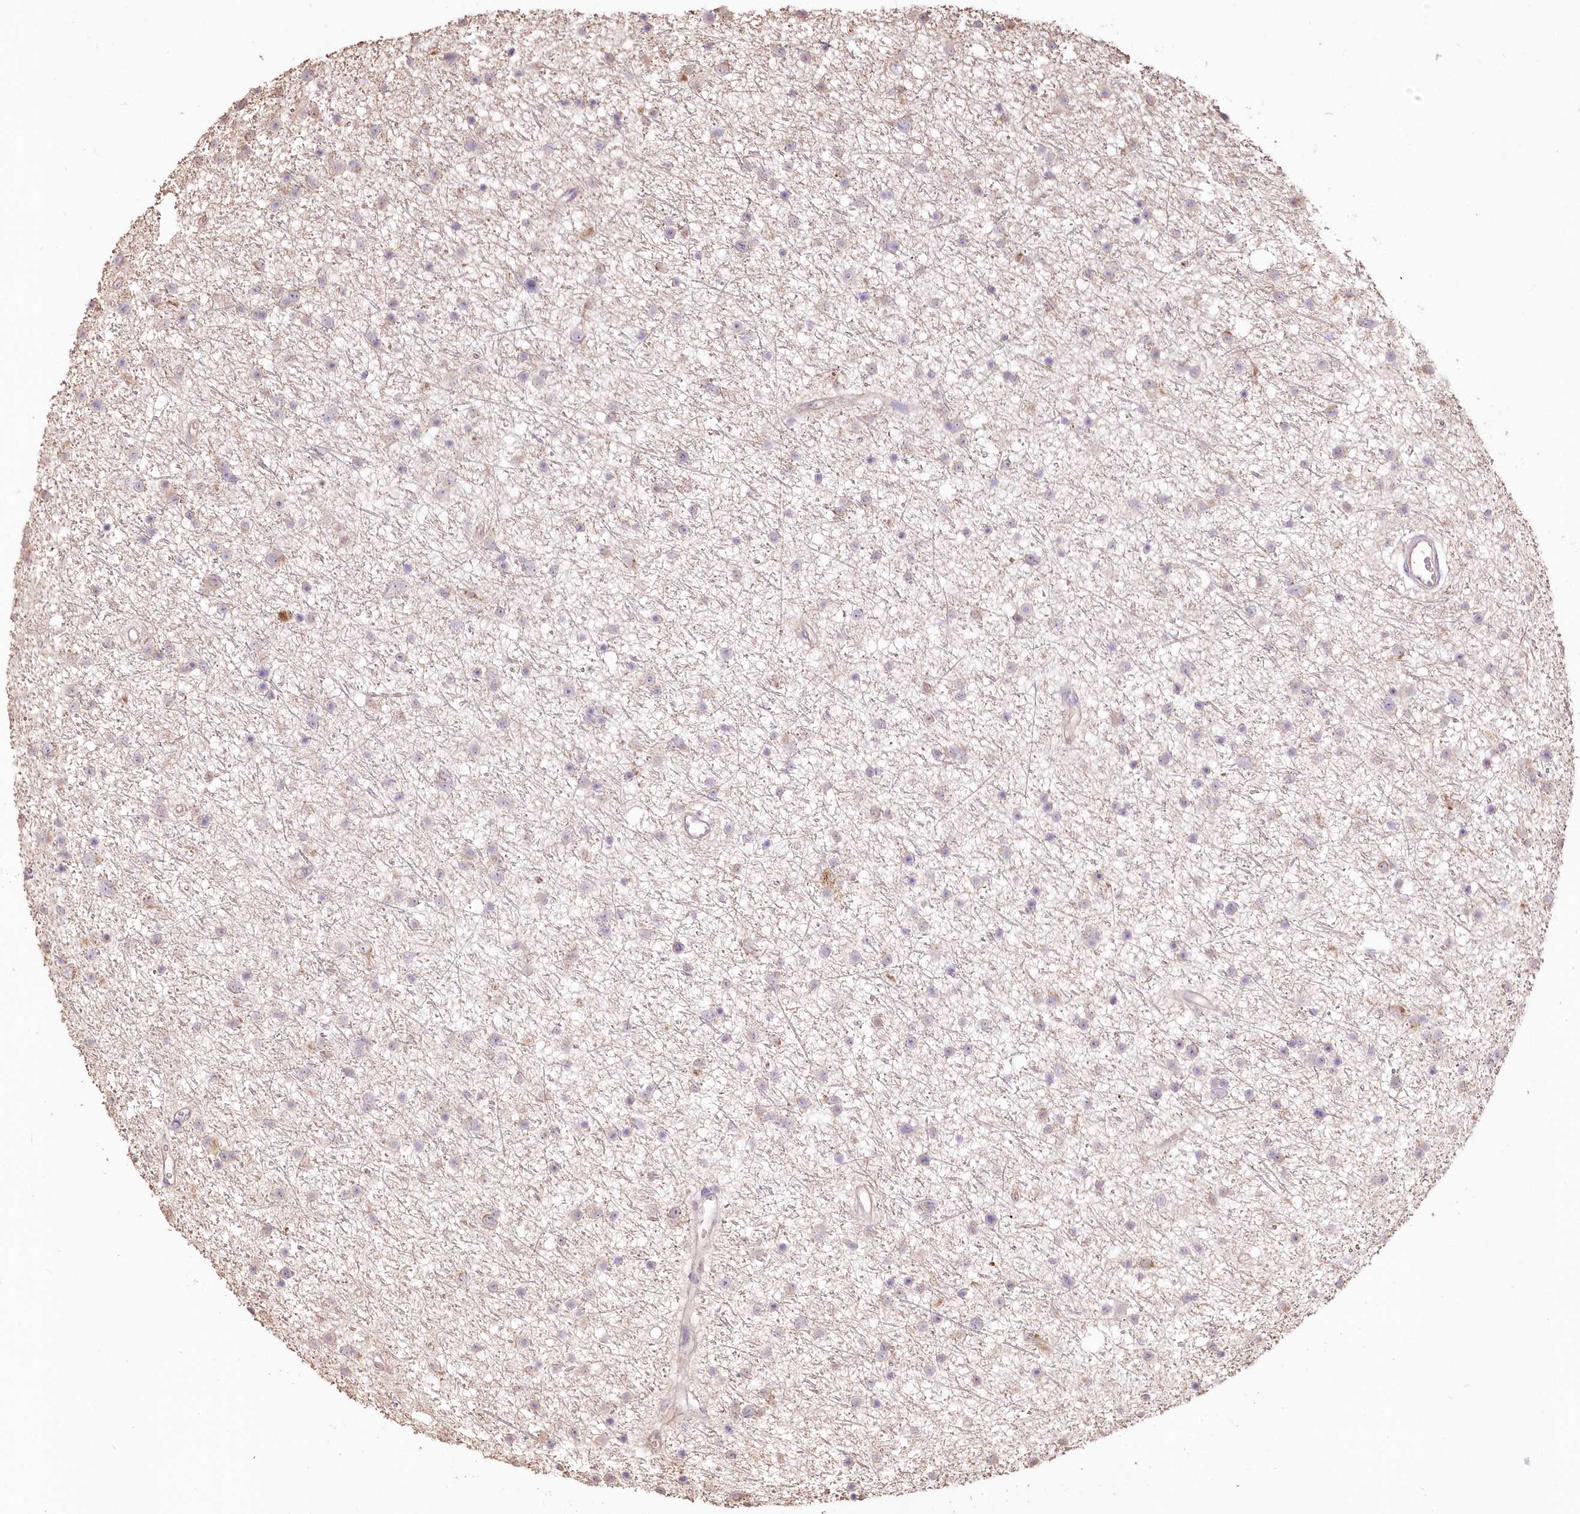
{"staining": {"intensity": "negative", "quantity": "none", "location": "none"}, "tissue": "glioma", "cell_type": "Tumor cells", "image_type": "cancer", "snomed": [{"axis": "morphology", "description": "Glioma, malignant, Low grade"}, {"axis": "topography", "description": "Cerebral cortex"}], "caption": "This is an IHC image of human glioma. There is no expression in tumor cells.", "gene": "STK17B", "patient": {"sex": "female", "age": 39}}